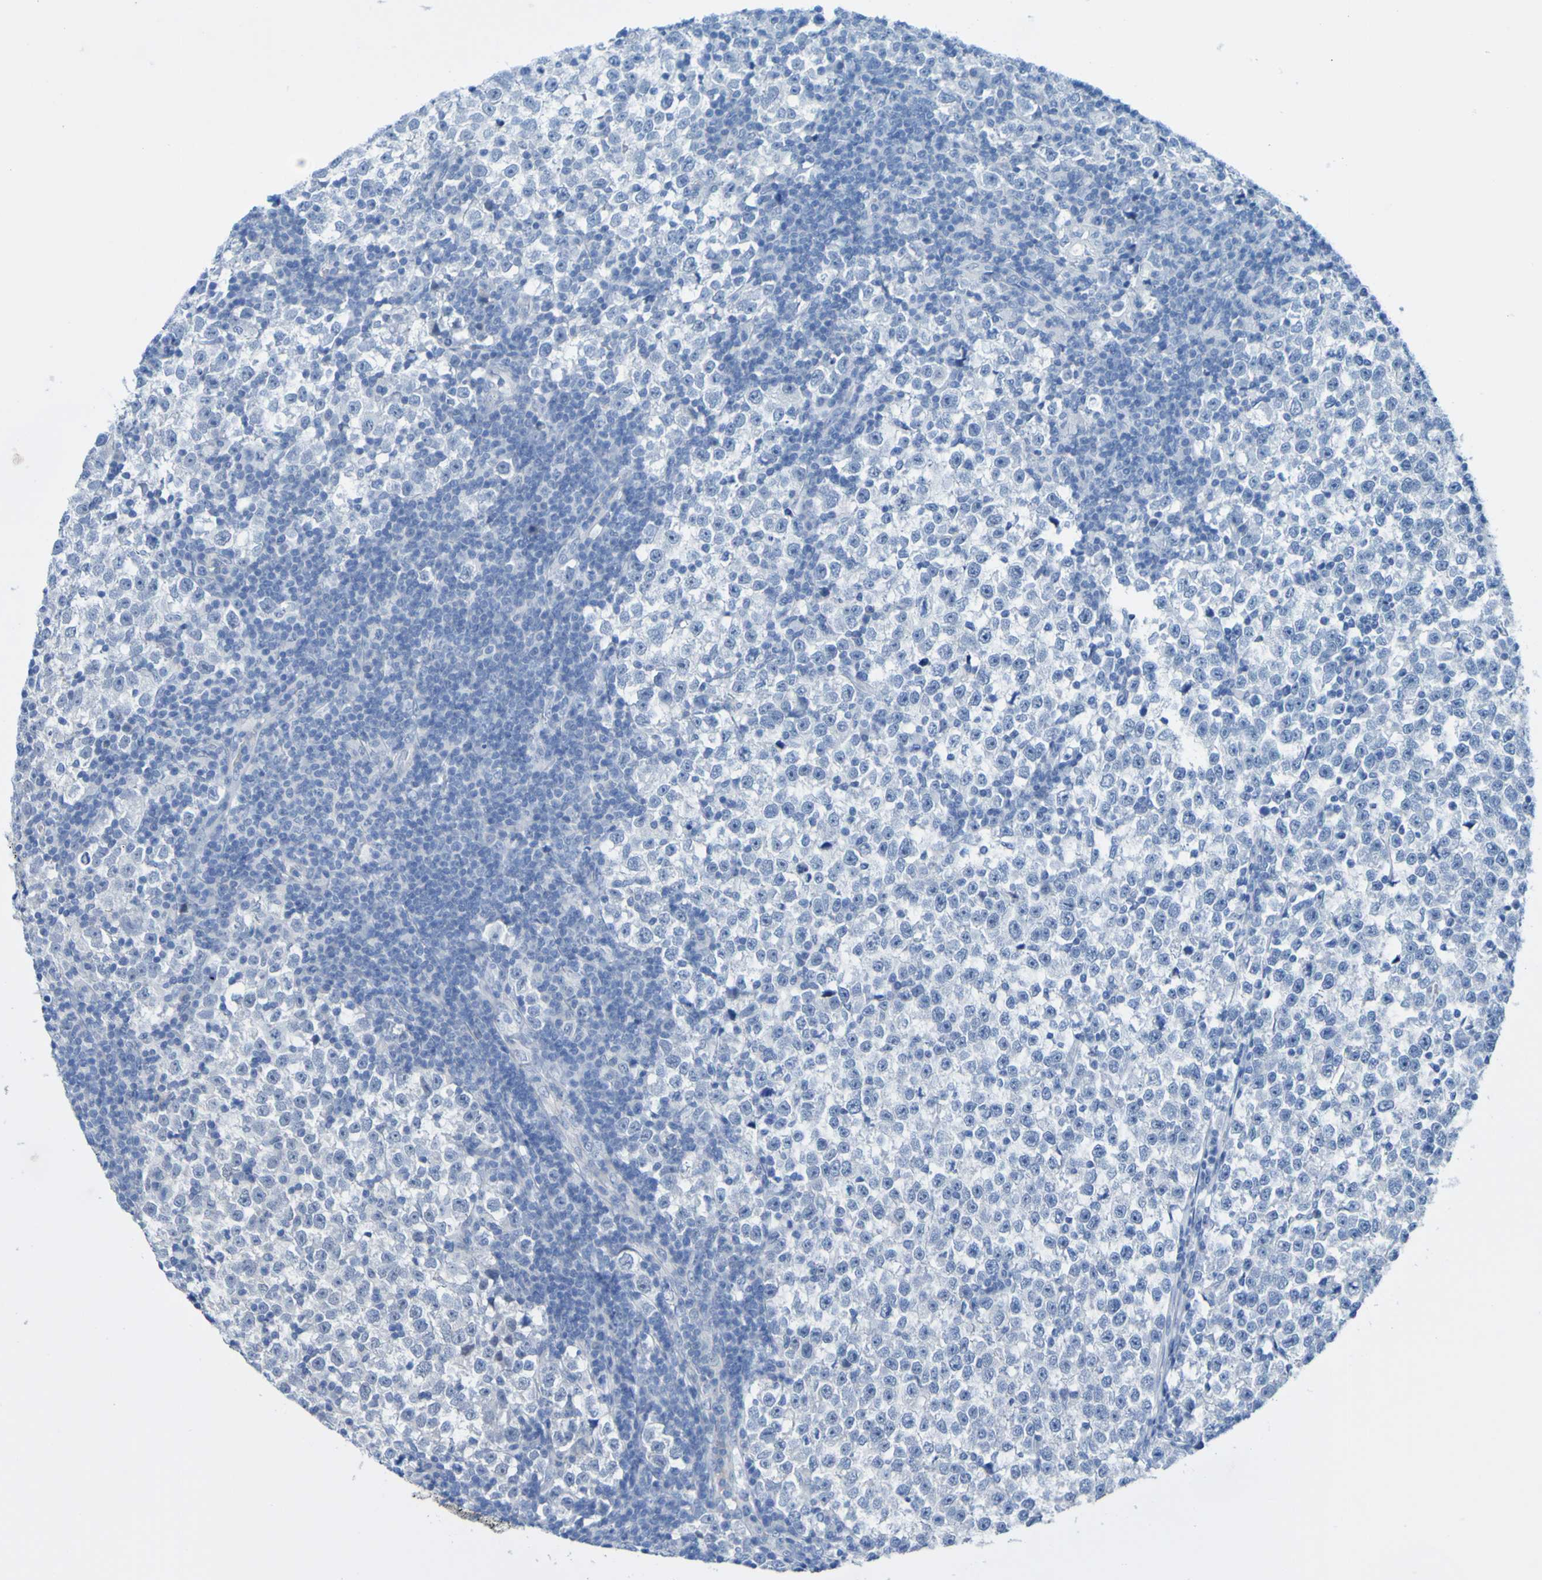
{"staining": {"intensity": "negative", "quantity": "none", "location": "none"}, "tissue": "testis cancer", "cell_type": "Tumor cells", "image_type": "cancer", "snomed": [{"axis": "morphology", "description": "Seminoma, NOS"}, {"axis": "topography", "description": "Testis"}], "caption": "The photomicrograph exhibits no significant staining in tumor cells of testis cancer.", "gene": "ACMSD", "patient": {"sex": "male", "age": 43}}